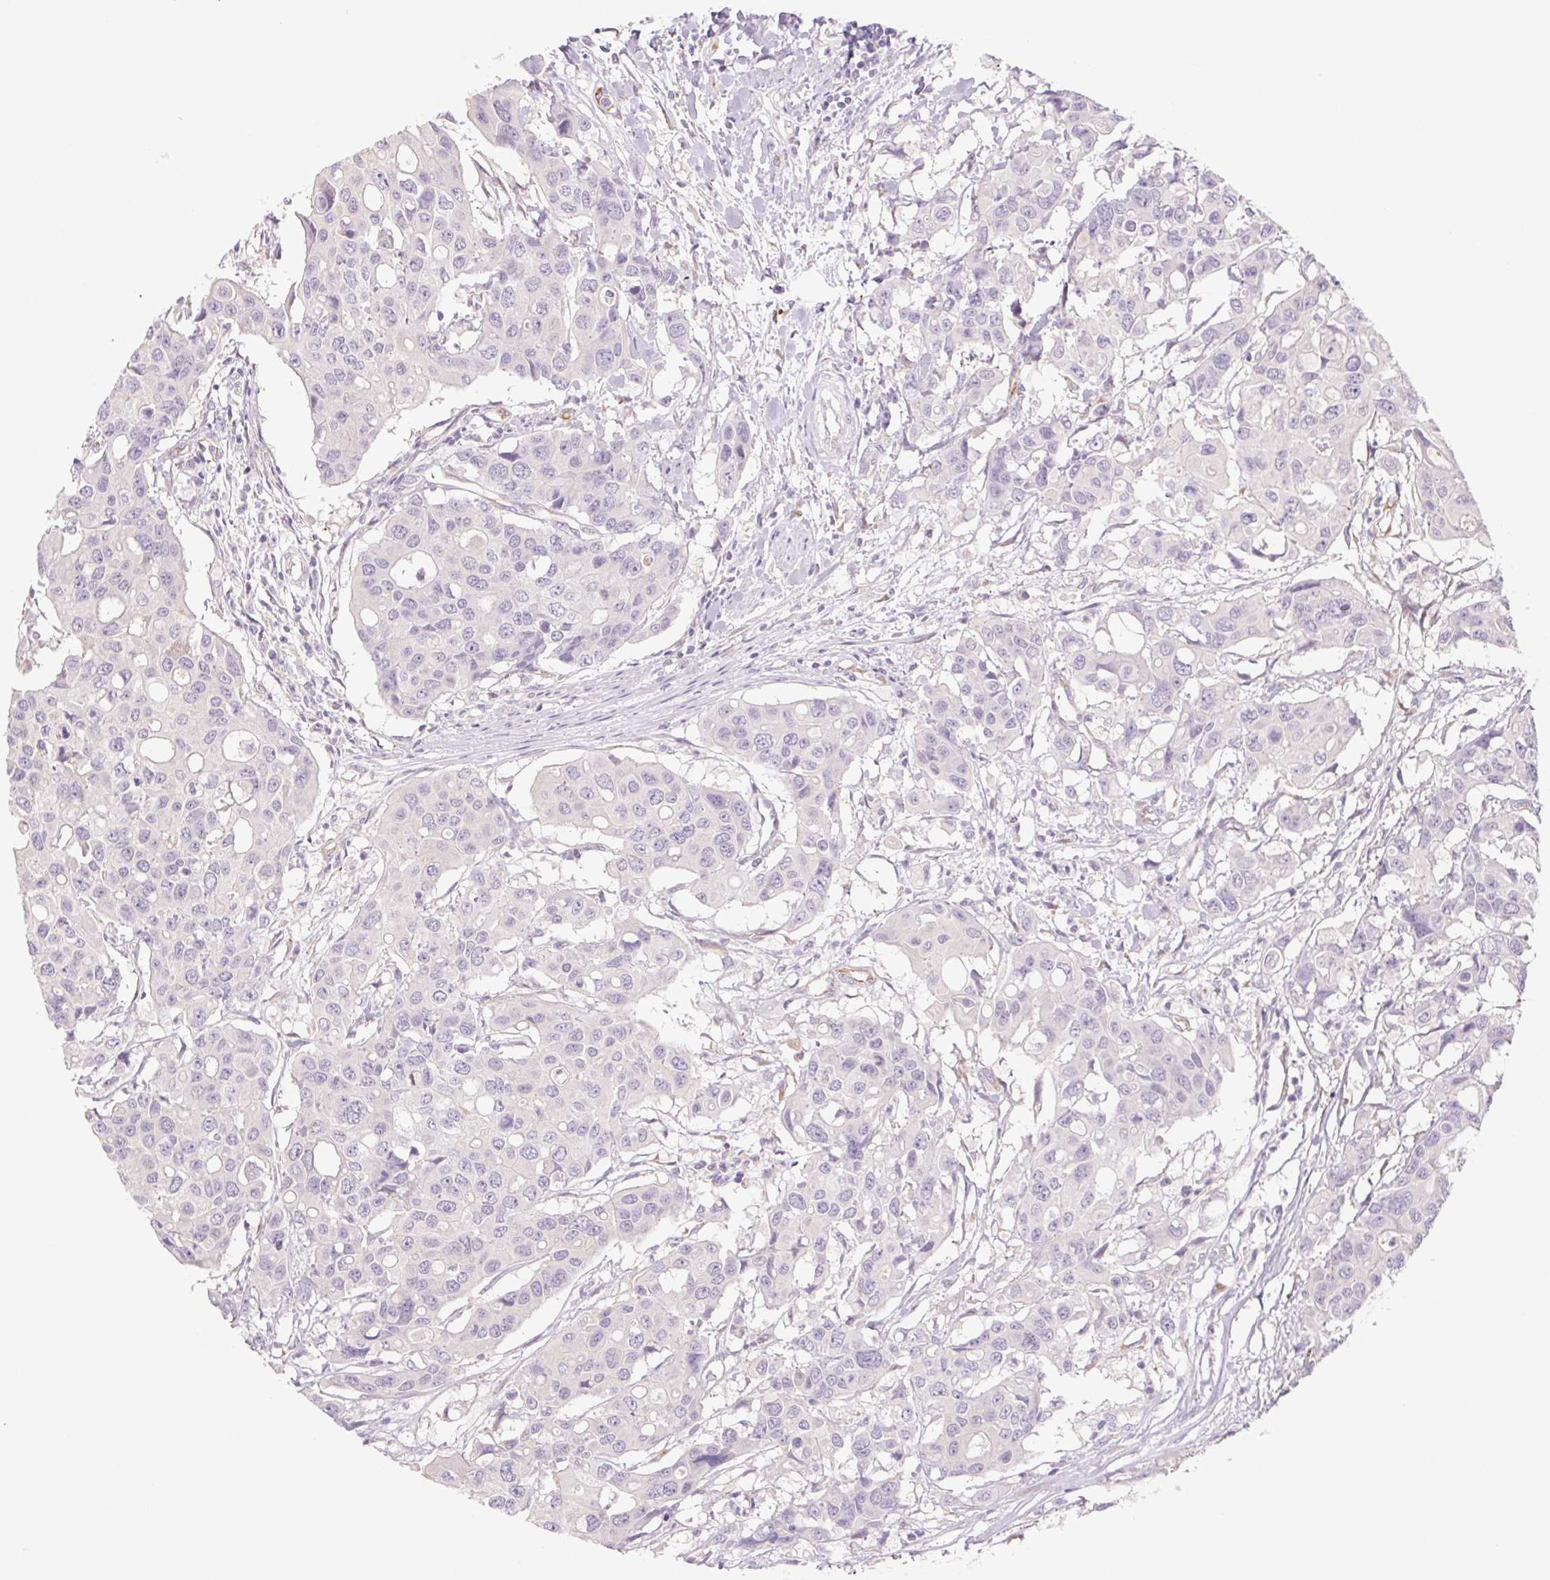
{"staining": {"intensity": "negative", "quantity": "none", "location": "none"}, "tissue": "colorectal cancer", "cell_type": "Tumor cells", "image_type": "cancer", "snomed": [{"axis": "morphology", "description": "Adenocarcinoma, NOS"}, {"axis": "topography", "description": "Colon"}], "caption": "The photomicrograph displays no staining of tumor cells in adenocarcinoma (colorectal).", "gene": "IGFL3", "patient": {"sex": "male", "age": 77}}